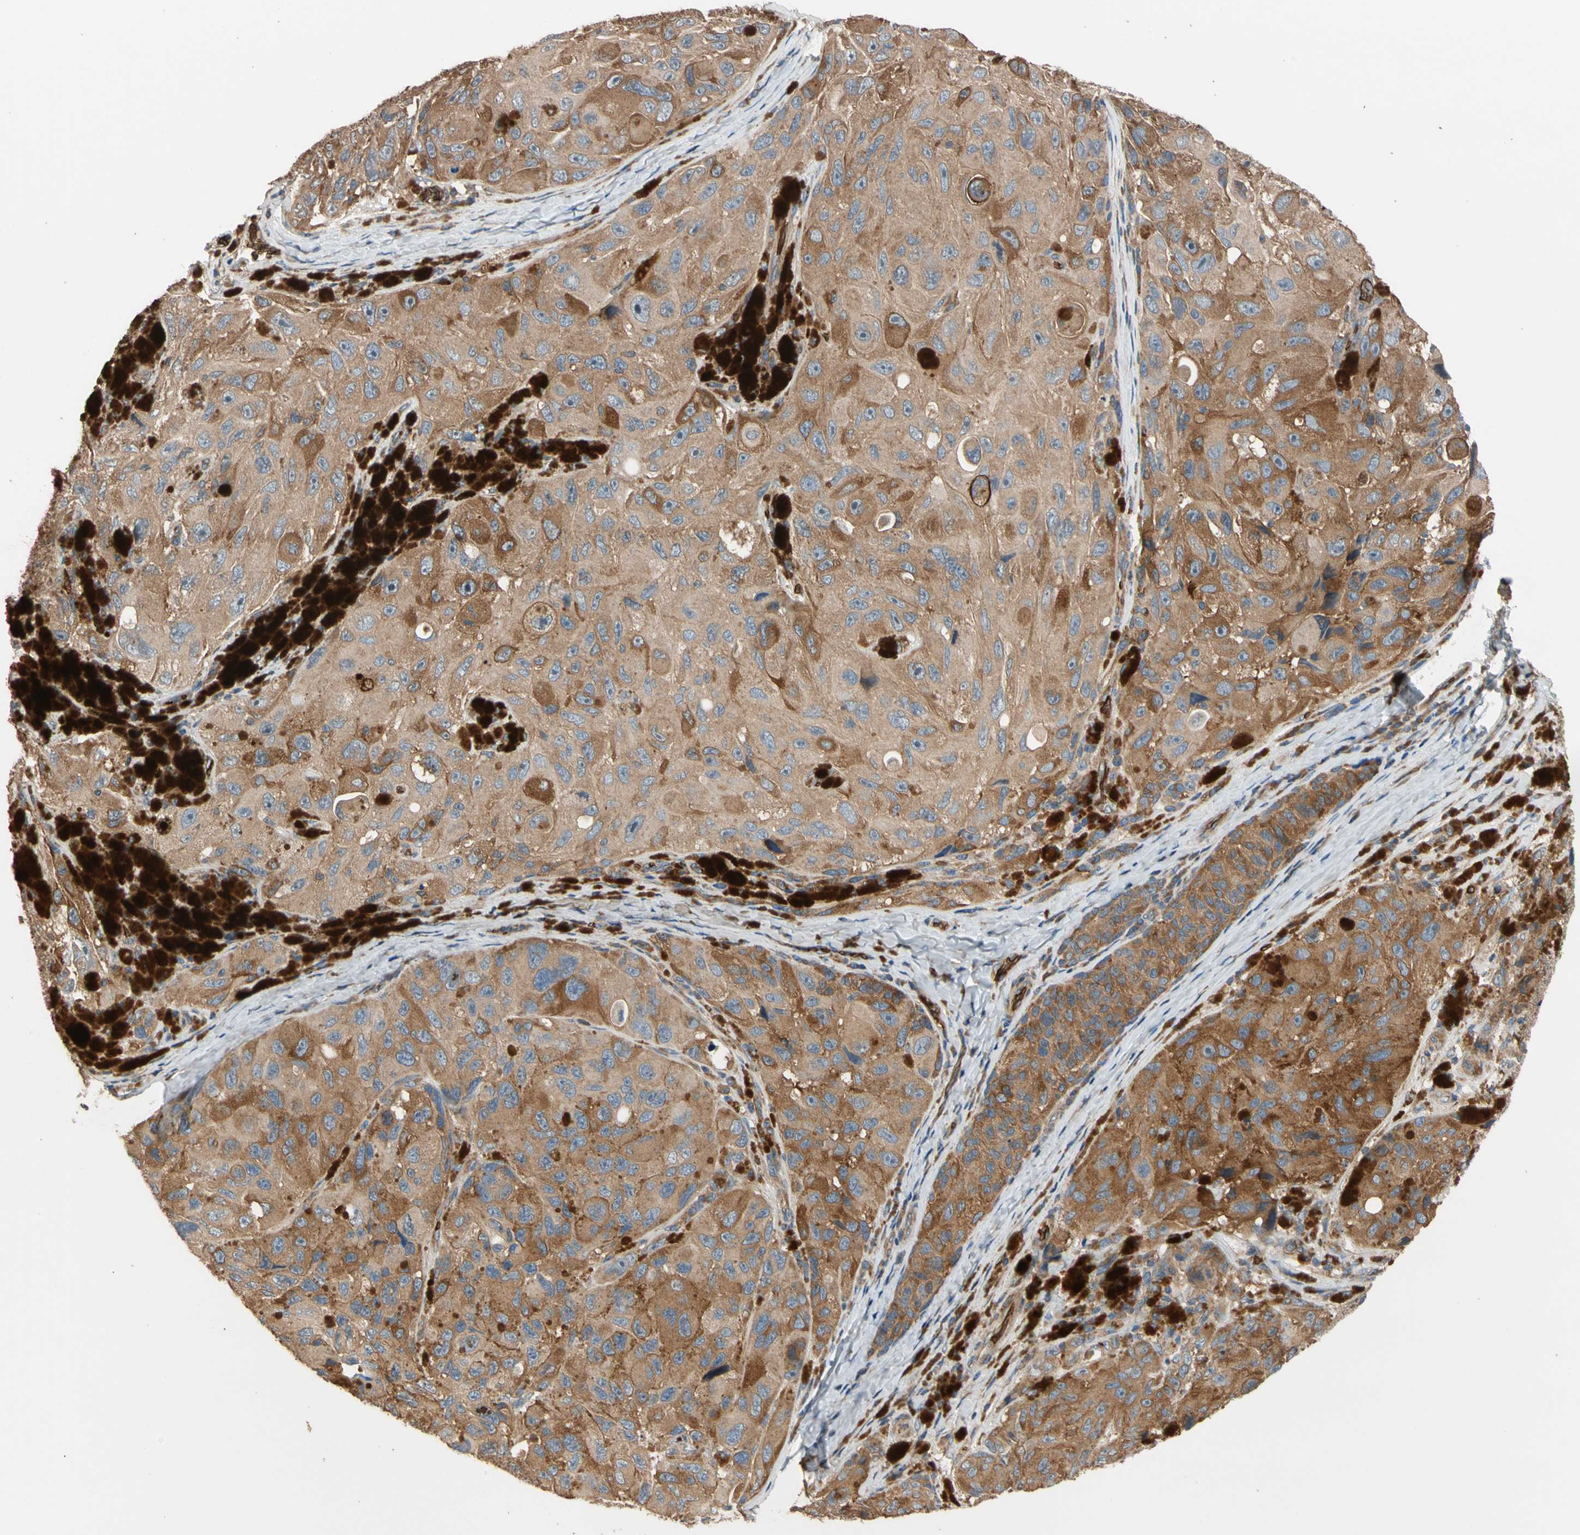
{"staining": {"intensity": "strong", "quantity": "25%-75%", "location": "cytoplasmic/membranous"}, "tissue": "melanoma", "cell_type": "Tumor cells", "image_type": "cancer", "snomed": [{"axis": "morphology", "description": "Malignant melanoma, NOS"}, {"axis": "topography", "description": "Skin"}], "caption": "Immunohistochemistry (IHC) (DAB) staining of malignant melanoma demonstrates strong cytoplasmic/membranous protein positivity in about 25%-75% of tumor cells.", "gene": "RIOK2", "patient": {"sex": "female", "age": 73}}